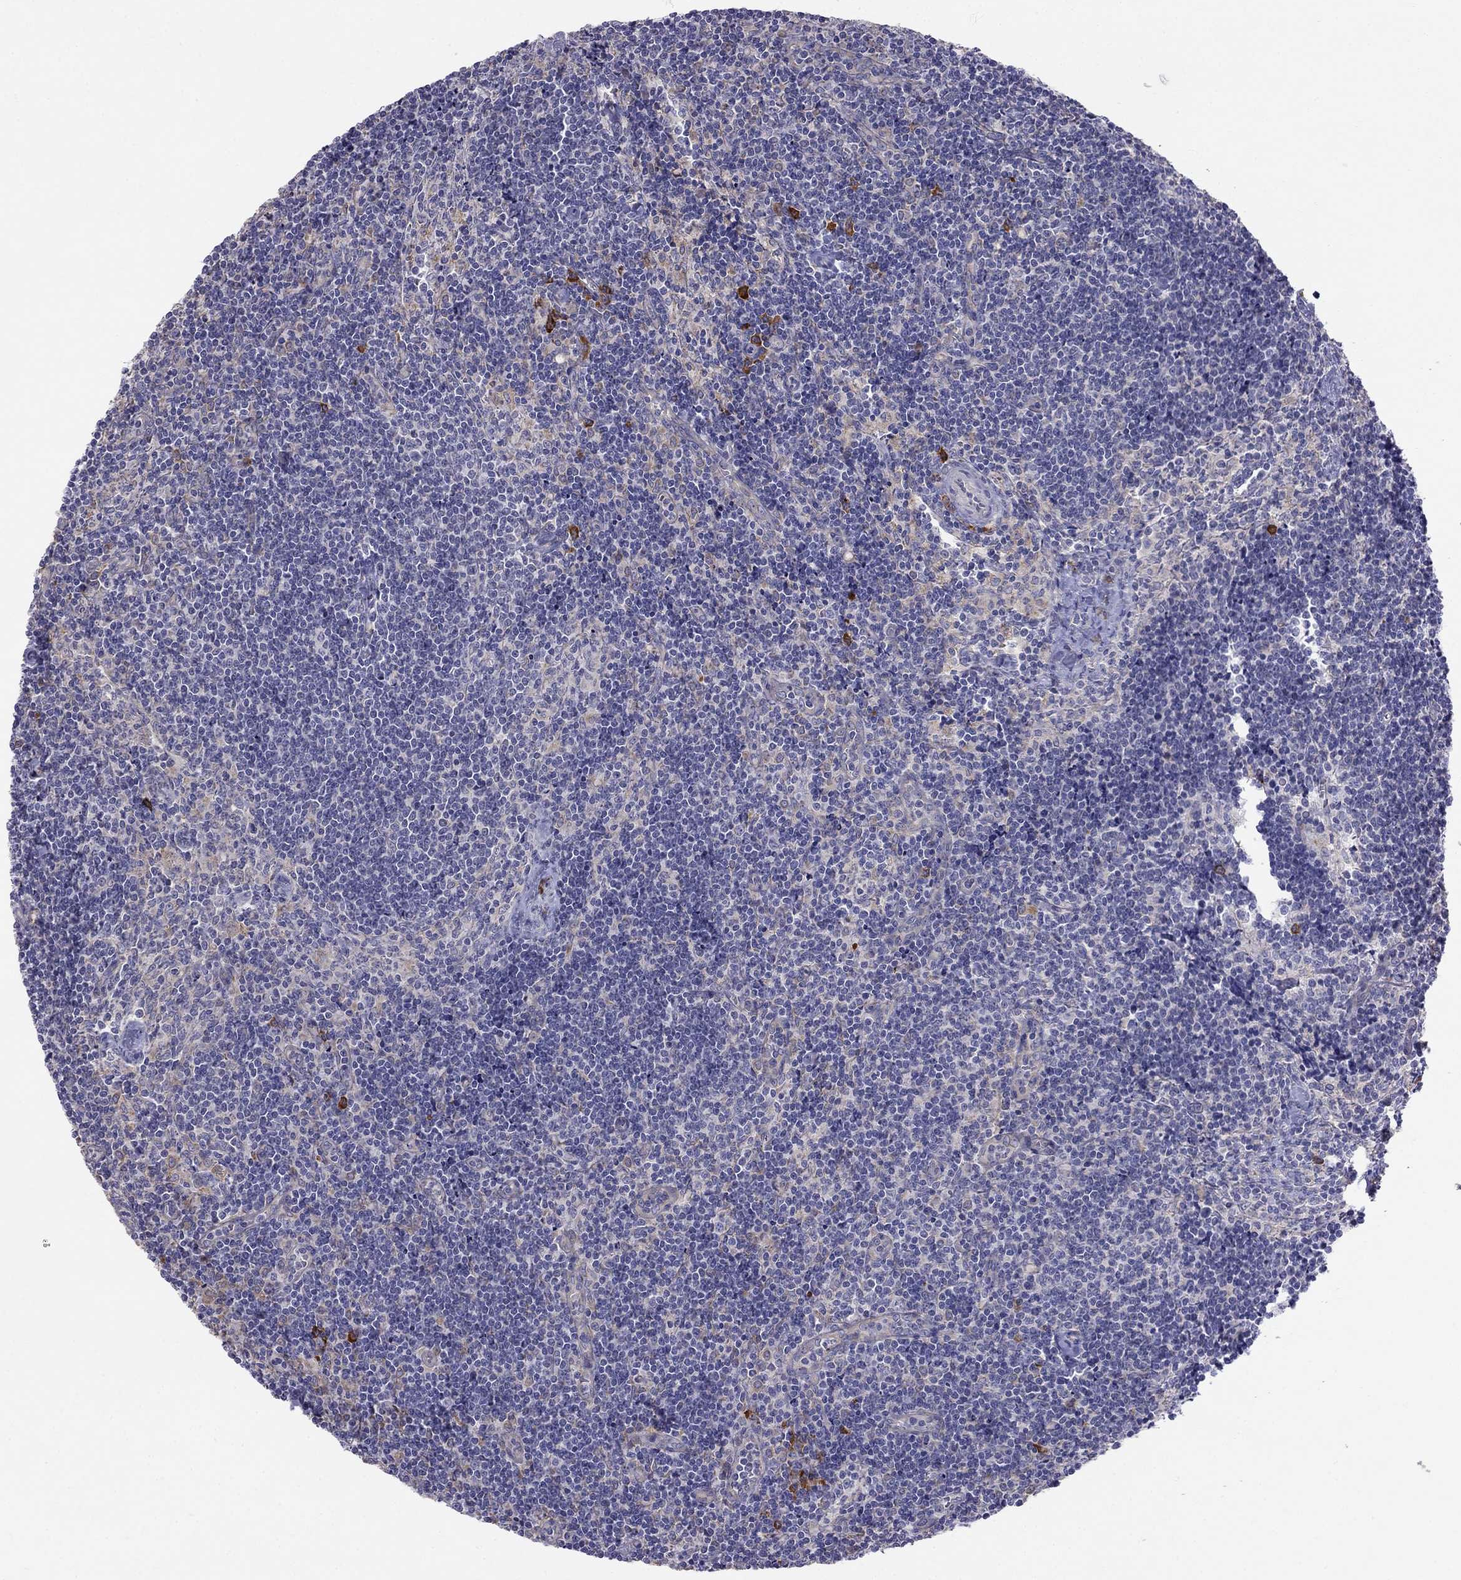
{"staining": {"intensity": "strong", "quantity": "<25%", "location": "cytoplasmic/membranous"}, "tissue": "lymph node", "cell_type": "Germinal center cells", "image_type": "normal", "snomed": [{"axis": "morphology", "description": "Normal tissue, NOS"}, {"axis": "topography", "description": "Lymph node"}], "caption": "Immunohistochemical staining of benign lymph node exhibits <25% levels of strong cytoplasmic/membranous protein positivity in about <25% of germinal center cells.", "gene": "LONRF2", "patient": {"sex": "female", "age": 51}}